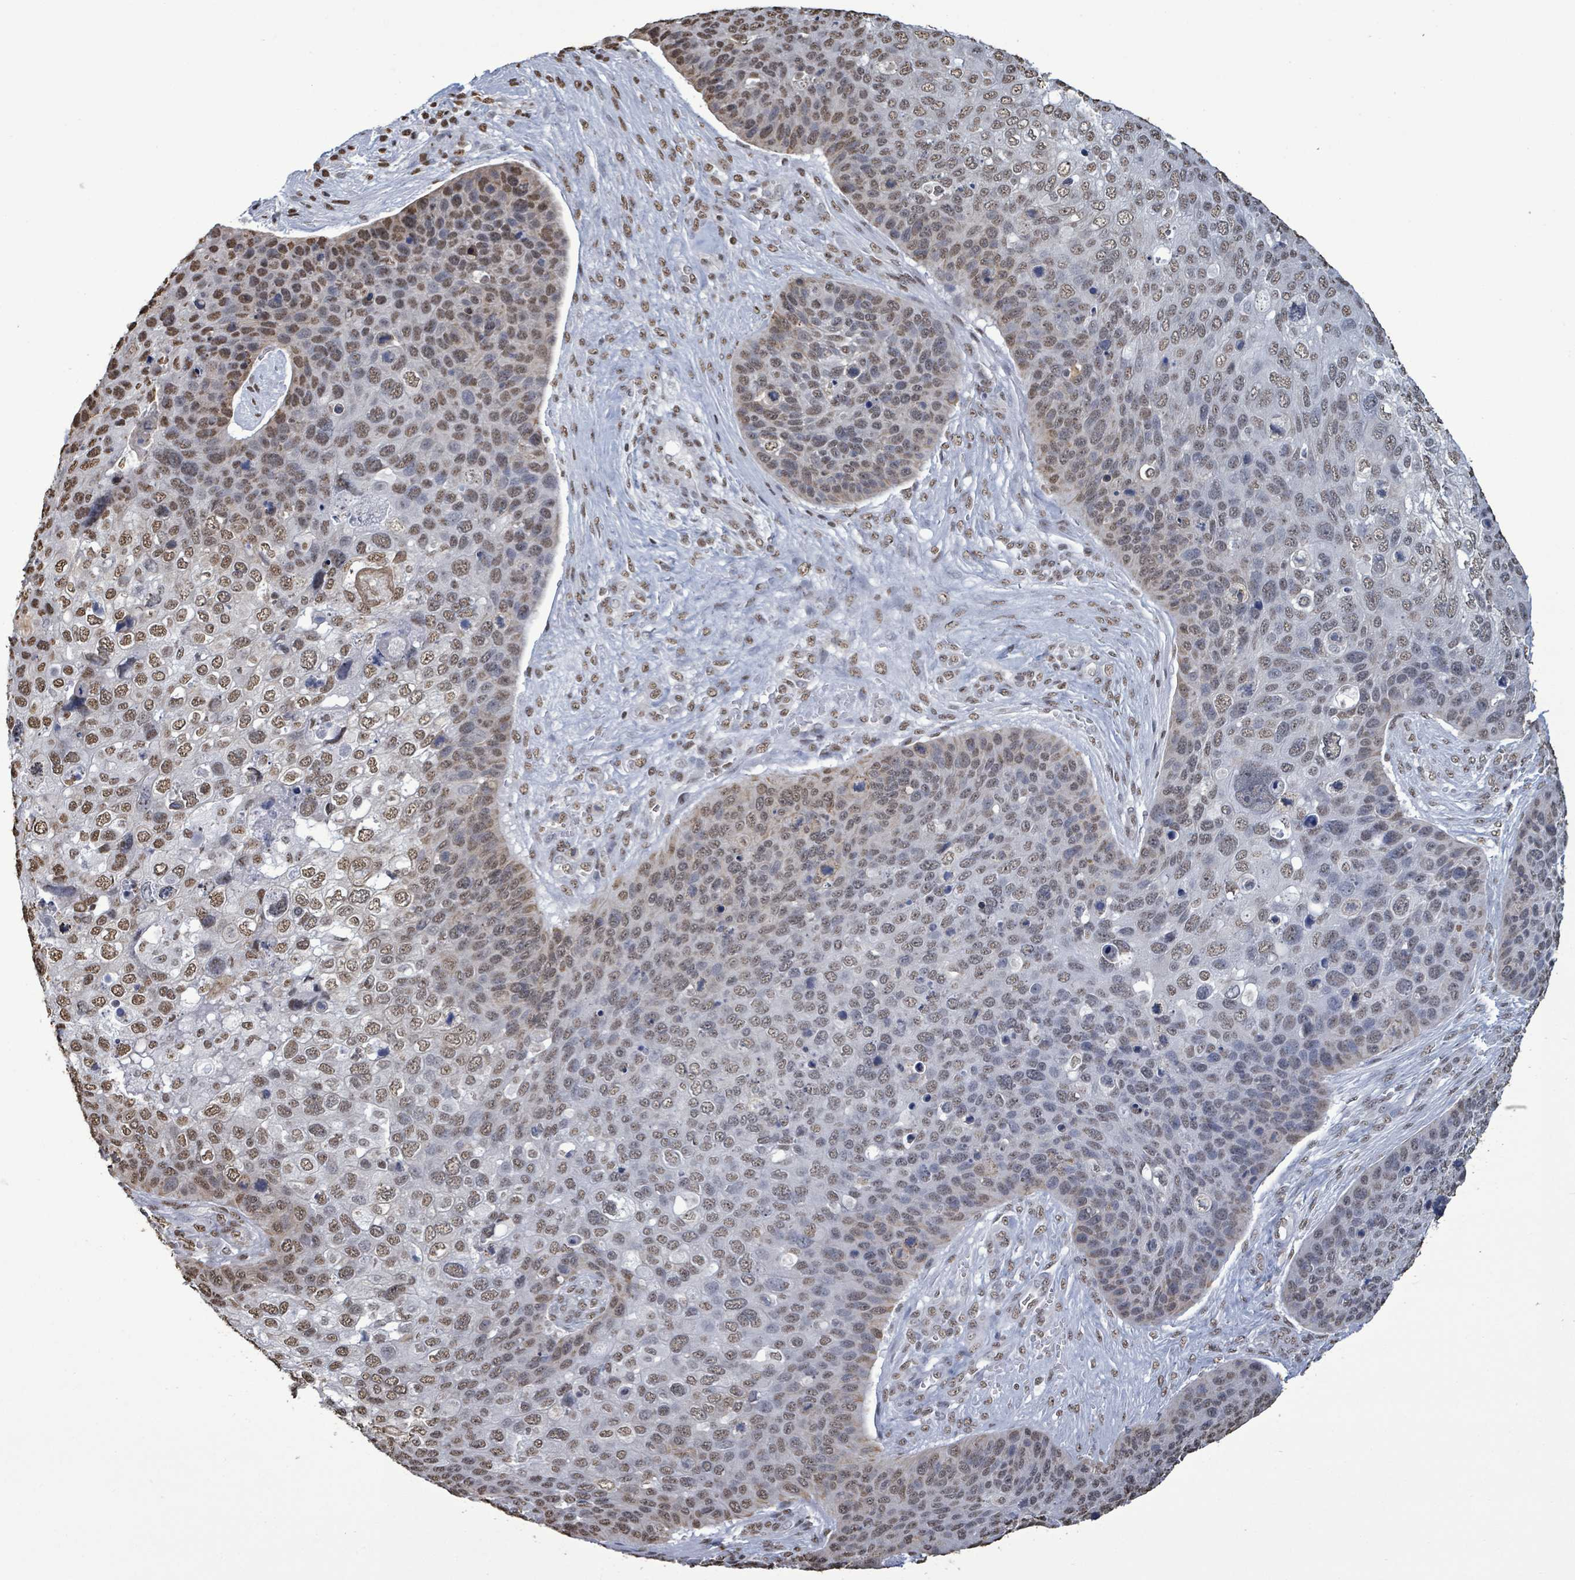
{"staining": {"intensity": "weak", "quantity": ">75%", "location": "nuclear"}, "tissue": "skin cancer", "cell_type": "Tumor cells", "image_type": "cancer", "snomed": [{"axis": "morphology", "description": "Basal cell carcinoma"}, {"axis": "topography", "description": "Skin"}], "caption": "Protein expression analysis of skin cancer (basal cell carcinoma) displays weak nuclear staining in approximately >75% of tumor cells.", "gene": "SAMD14", "patient": {"sex": "female", "age": 74}}